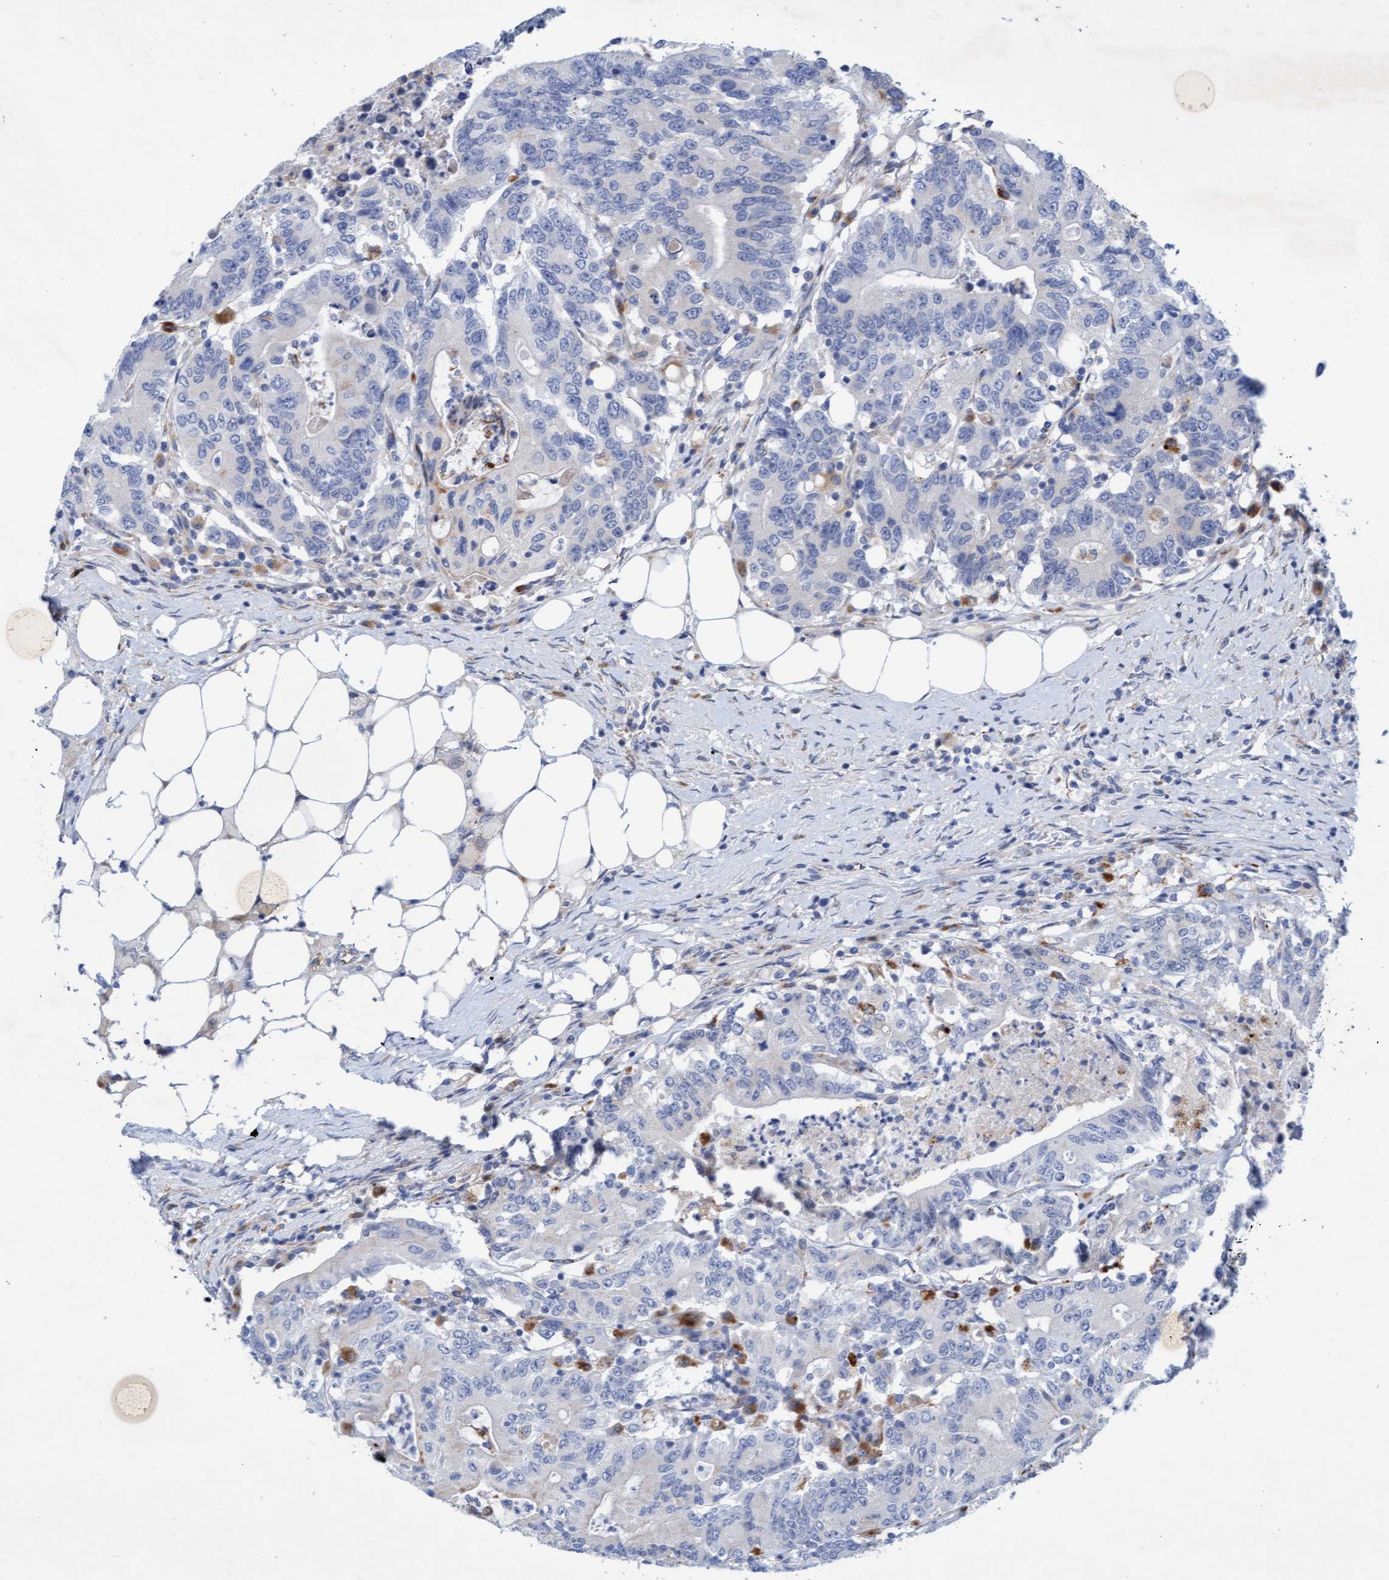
{"staining": {"intensity": "weak", "quantity": "<25%", "location": "cytoplasmic/membranous"}, "tissue": "colorectal cancer", "cell_type": "Tumor cells", "image_type": "cancer", "snomed": [{"axis": "morphology", "description": "Adenocarcinoma, NOS"}, {"axis": "topography", "description": "Colon"}], "caption": "Protein analysis of colorectal cancer exhibits no significant staining in tumor cells.", "gene": "SGSH", "patient": {"sex": "female", "age": 77}}